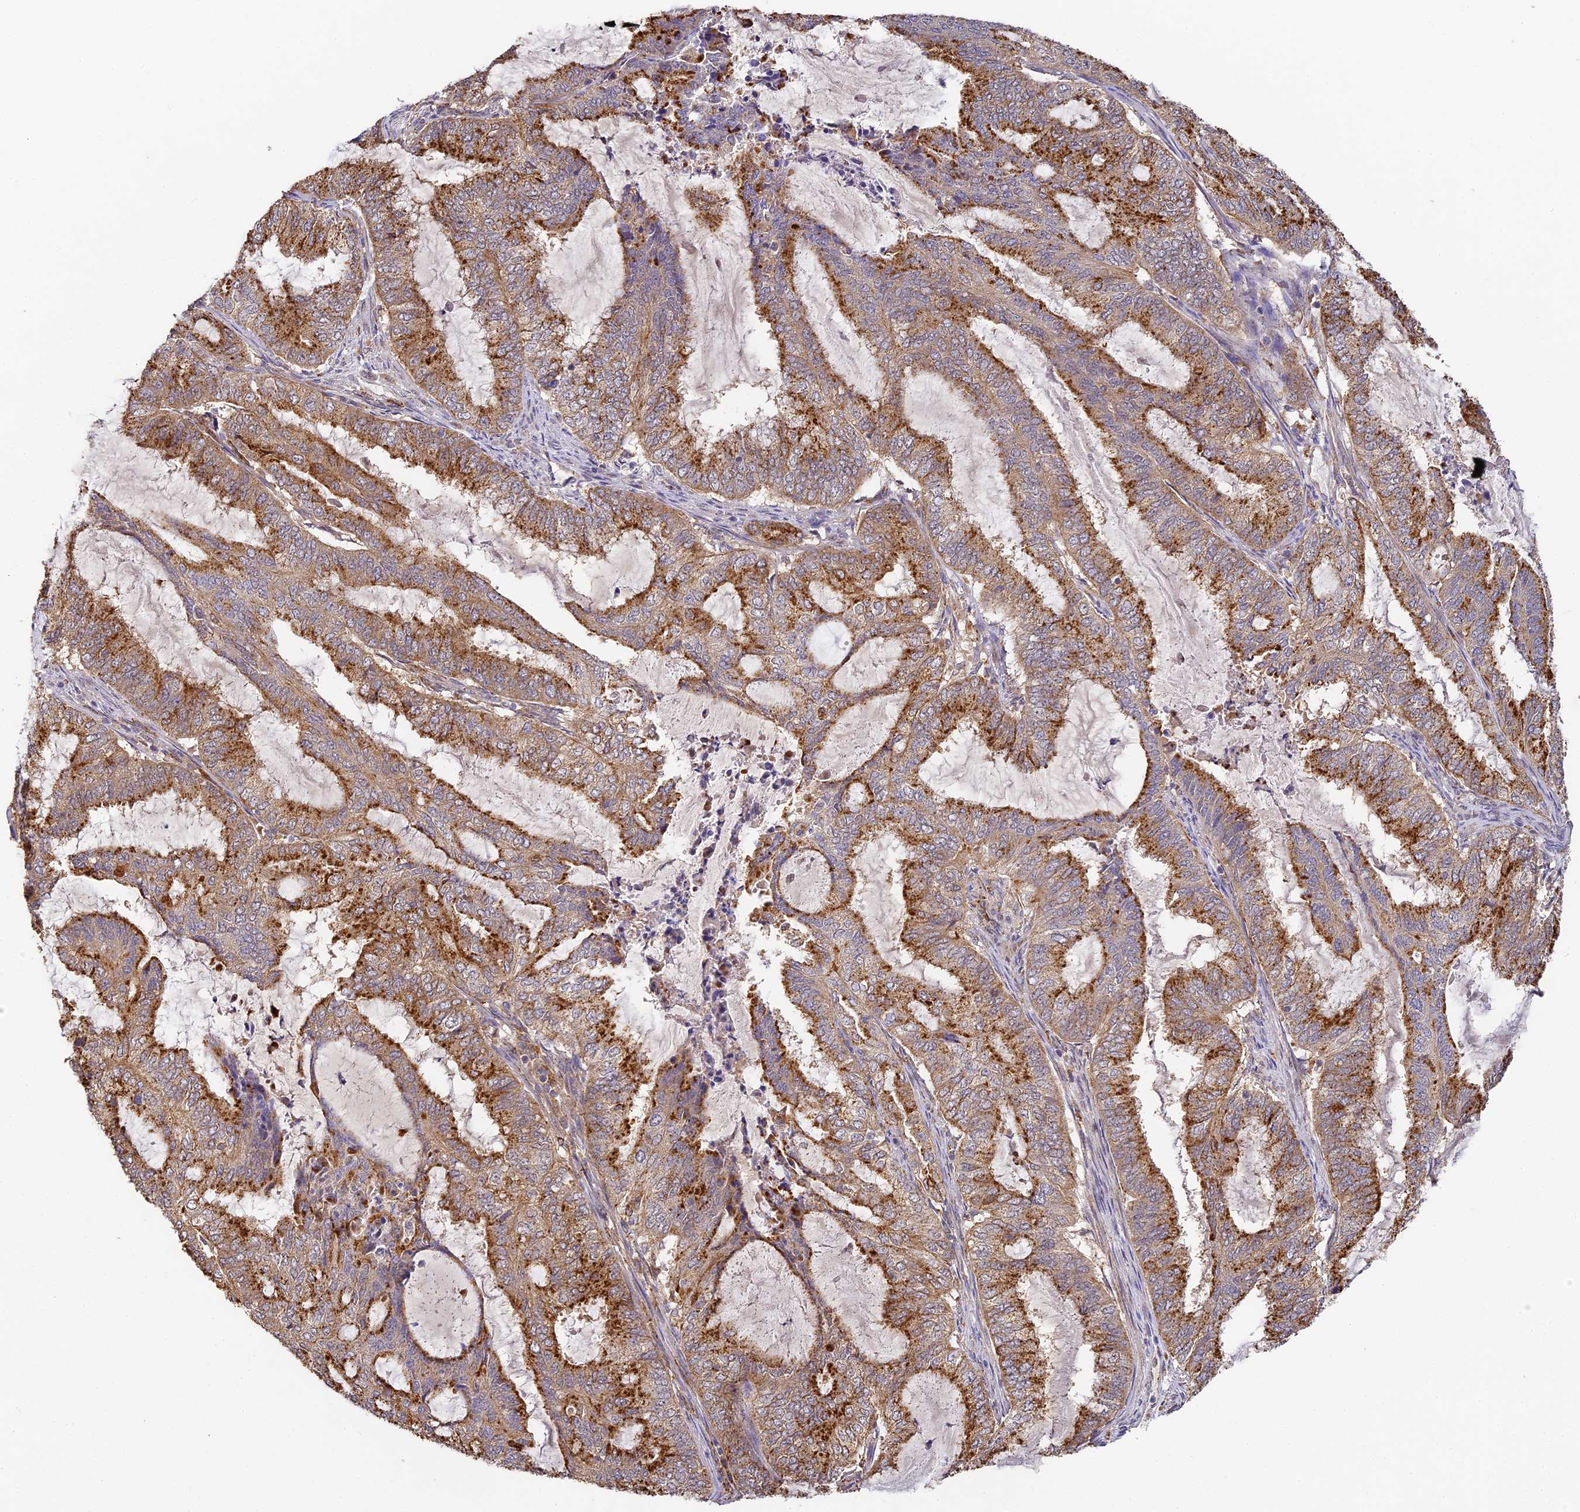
{"staining": {"intensity": "strong", "quantity": ">75%", "location": "cytoplasmic/membranous"}, "tissue": "endometrial cancer", "cell_type": "Tumor cells", "image_type": "cancer", "snomed": [{"axis": "morphology", "description": "Adenocarcinoma, NOS"}, {"axis": "topography", "description": "Endometrium"}], "caption": "Endometrial cancer tissue demonstrates strong cytoplasmic/membranous expression in about >75% of tumor cells", "gene": "YAE1", "patient": {"sex": "female", "age": 51}}